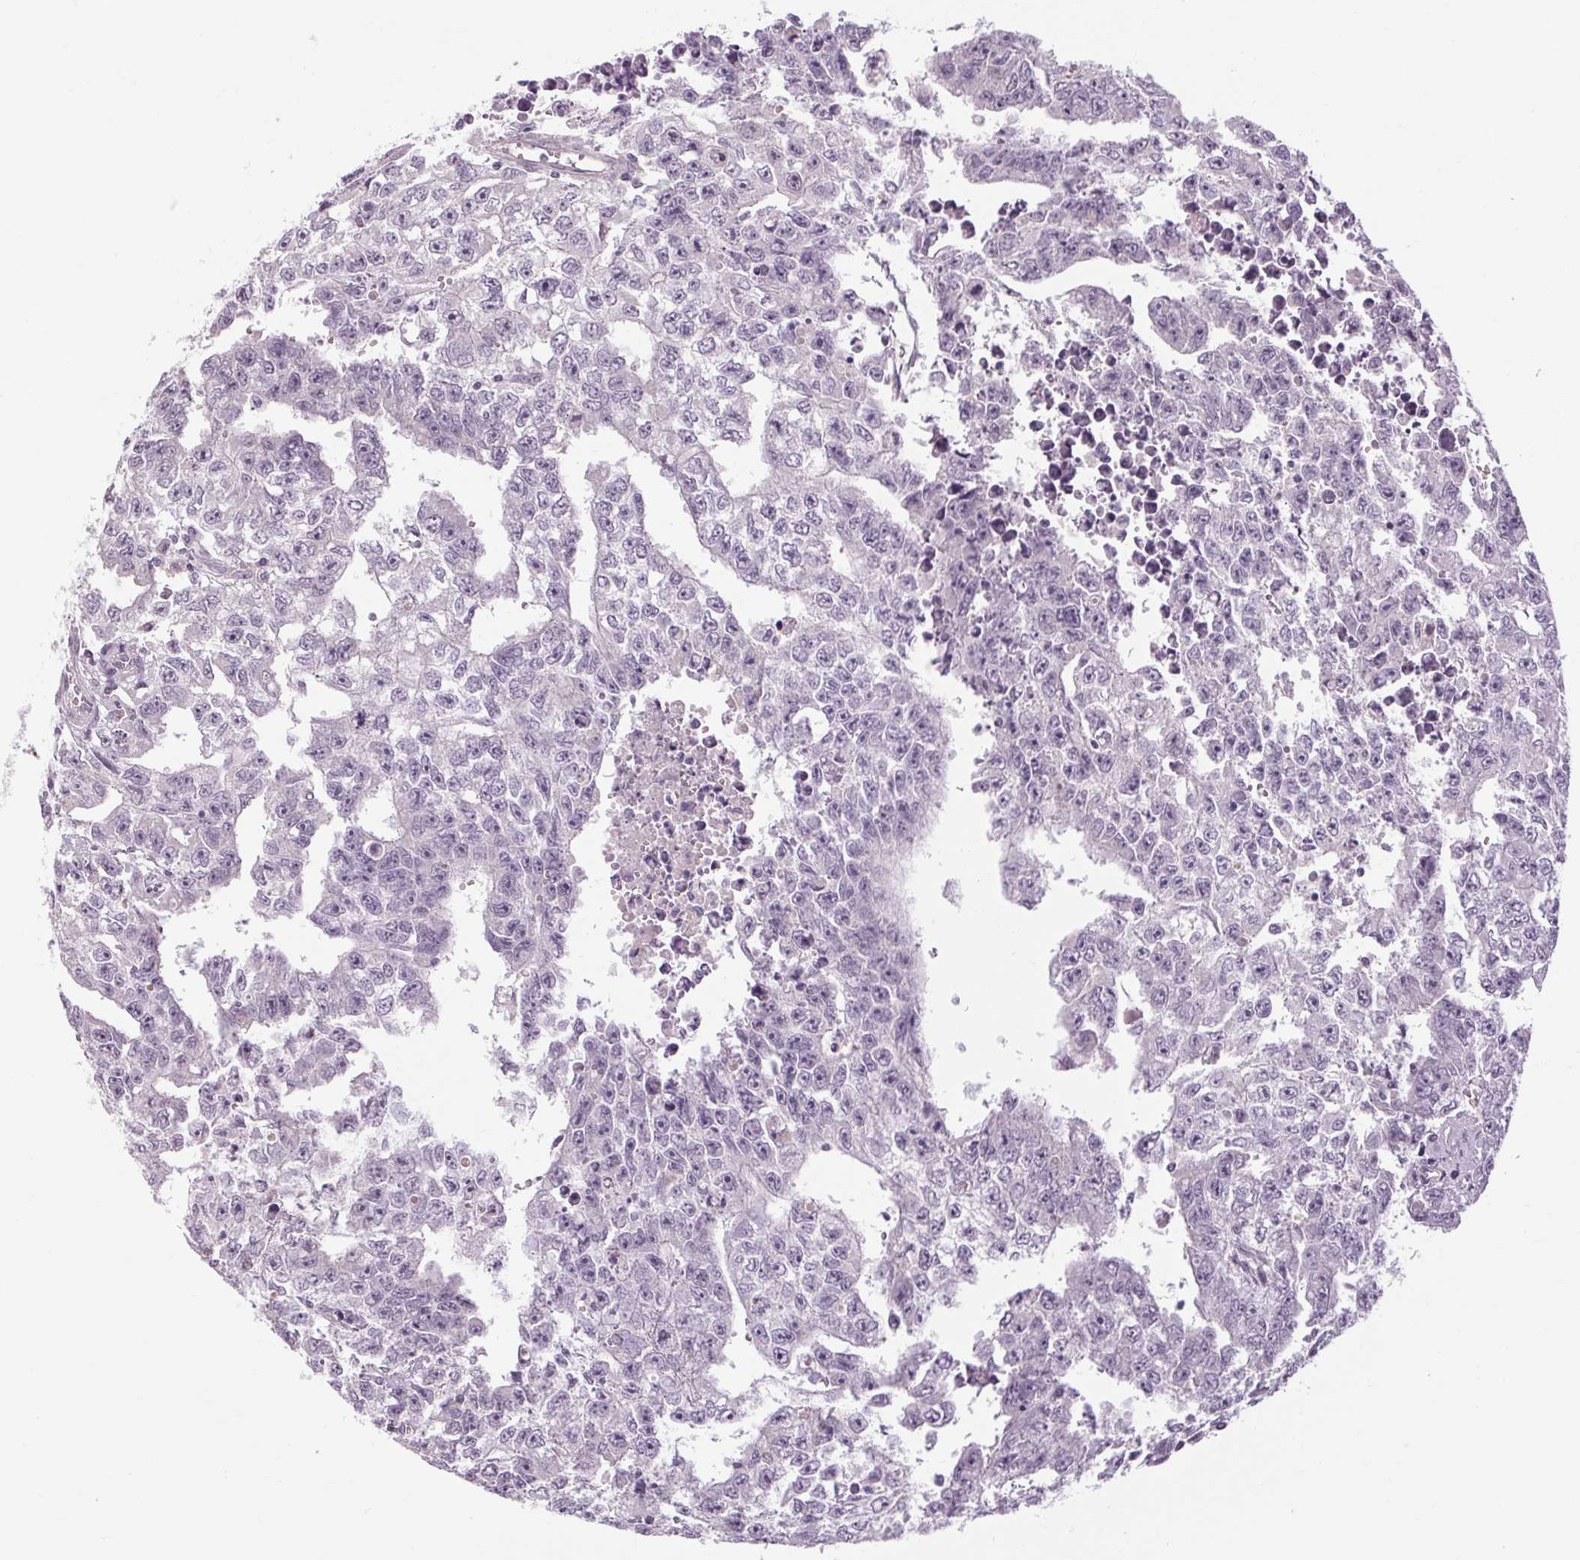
{"staining": {"intensity": "negative", "quantity": "none", "location": "none"}, "tissue": "testis cancer", "cell_type": "Tumor cells", "image_type": "cancer", "snomed": [{"axis": "morphology", "description": "Carcinoma, Embryonal, NOS"}, {"axis": "morphology", "description": "Teratoma, malignant, NOS"}, {"axis": "topography", "description": "Testis"}], "caption": "Immunohistochemistry of testis embryonal carcinoma displays no positivity in tumor cells. Nuclei are stained in blue.", "gene": "KLHL40", "patient": {"sex": "male", "age": 24}}